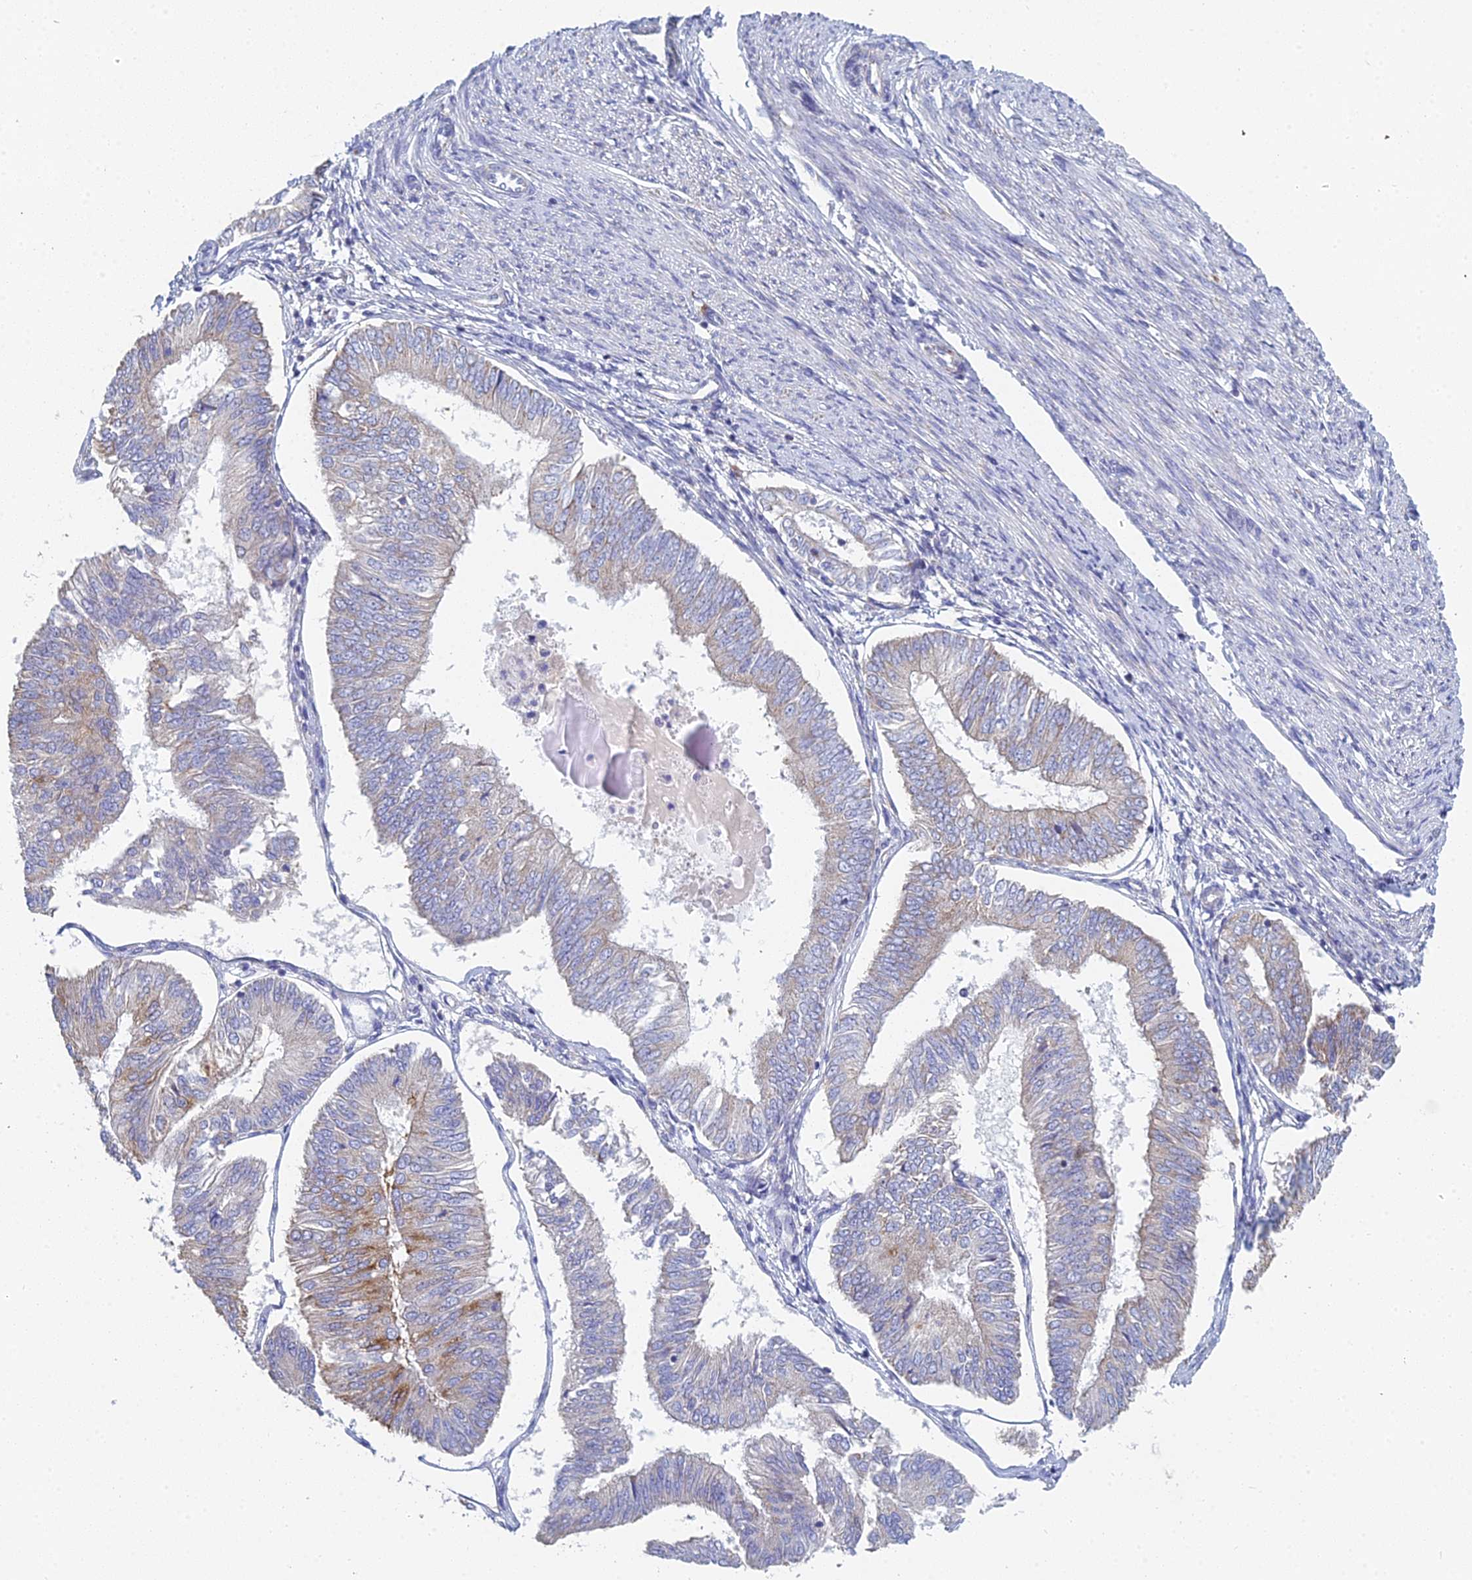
{"staining": {"intensity": "moderate", "quantity": "<25%", "location": "cytoplasmic/membranous"}, "tissue": "endometrial cancer", "cell_type": "Tumor cells", "image_type": "cancer", "snomed": [{"axis": "morphology", "description": "Adenocarcinoma, NOS"}, {"axis": "topography", "description": "Endometrium"}], "caption": "This histopathology image demonstrates IHC staining of human endometrial cancer, with low moderate cytoplasmic/membranous positivity in approximately <25% of tumor cells.", "gene": "CRACR2B", "patient": {"sex": "female", "age": 58}}